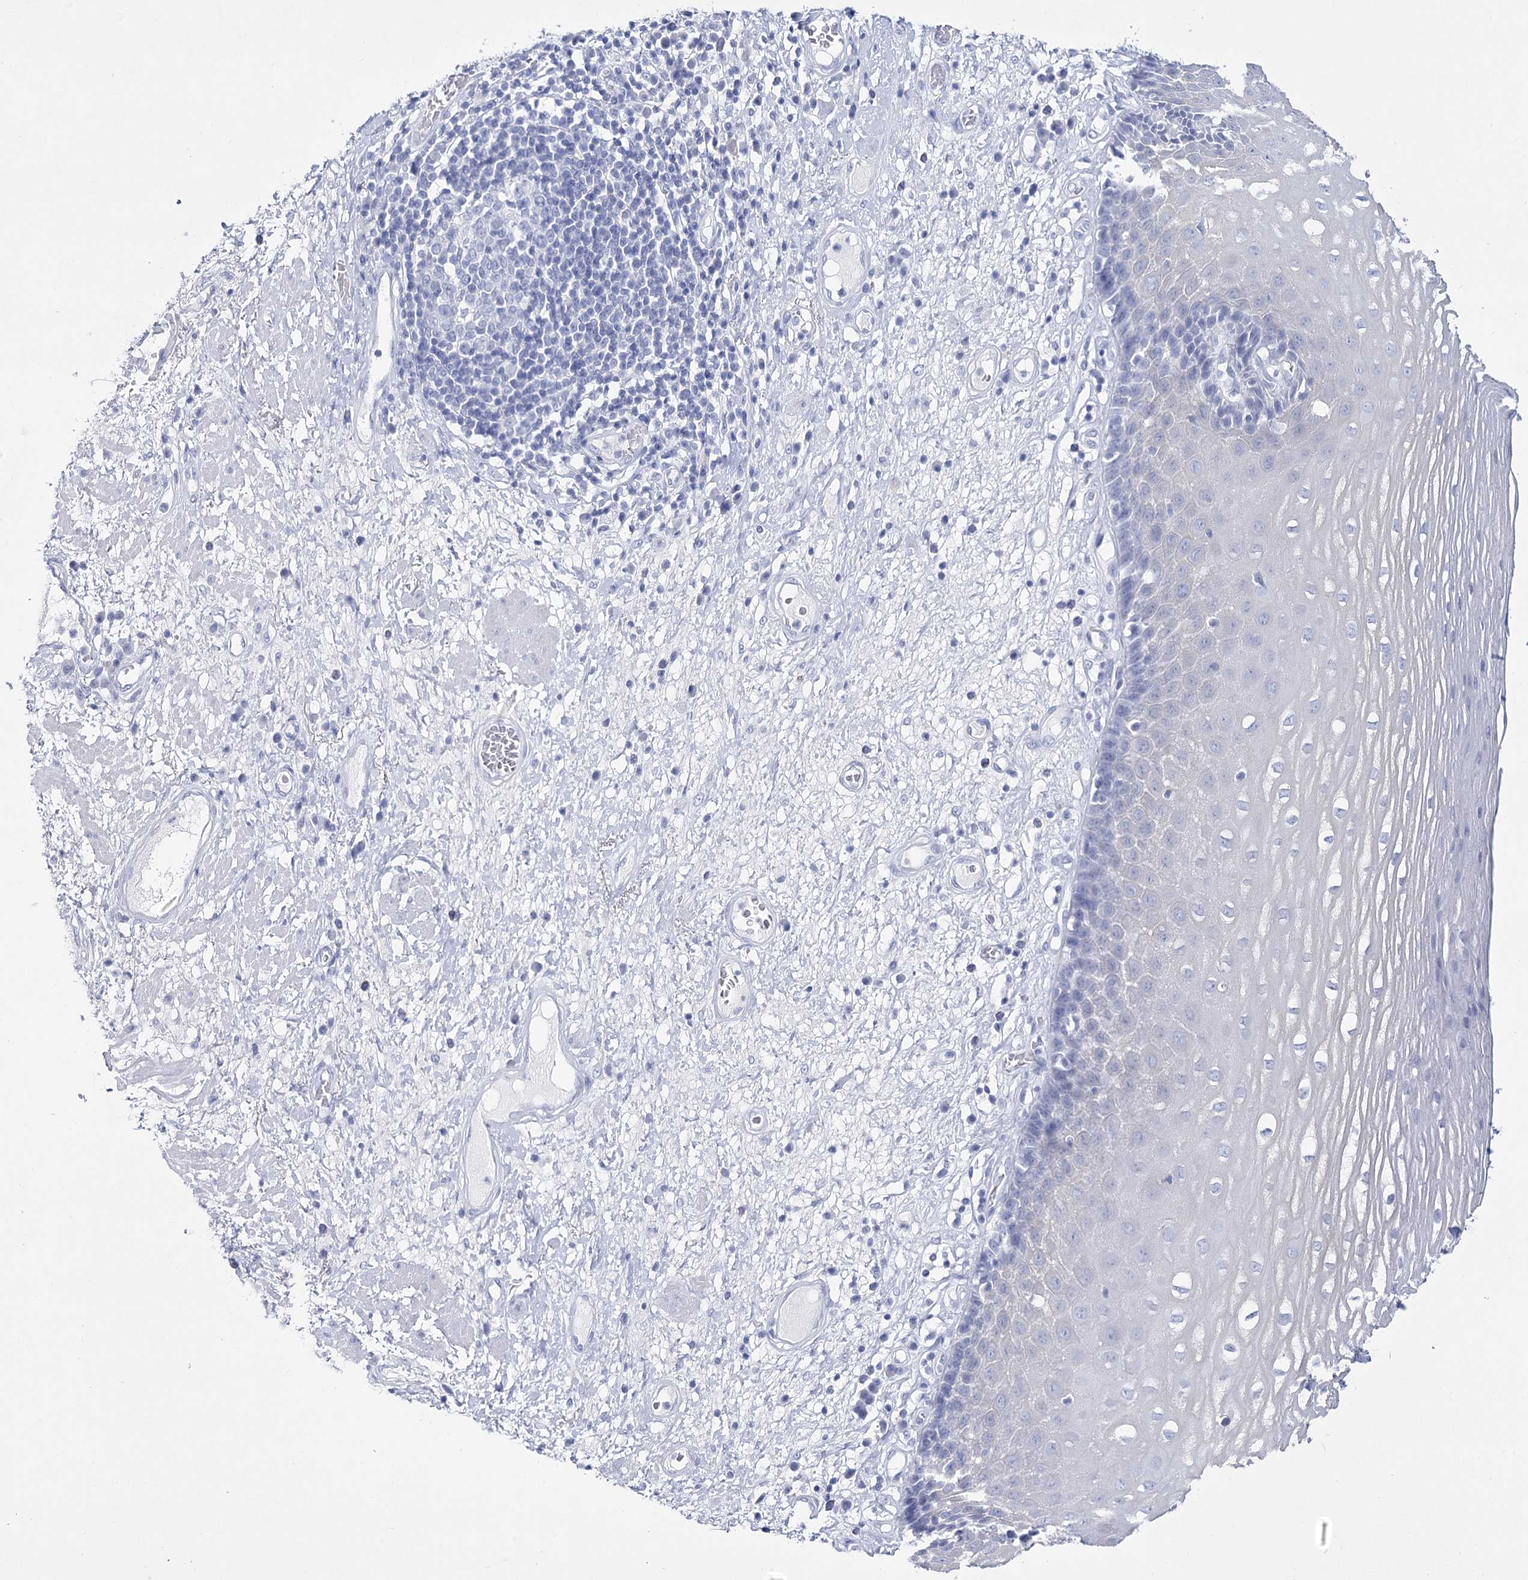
{"staining": {"intensity": "negative", "quantity": "none", "location": "none"}, "tissue": "esophagus", "cell_type": "Squamous epithelial cells", "image_type": "normal", "snomed": [{"axis": "morphology", "description": "Normal tissue, NOS"}, {"axis": "morphology", "description": "Adenocarcinoma, NOS"}, {"axis": "topography", "description": "Esophagus"}], "caption": "Immunohistochemistry histopathology image of normal esophagus stained for a protein (brown), which displays no positivity in squamous epithelial cells.", "gene": "RNF186", "patient": {"sex": "male", "age": 62}}